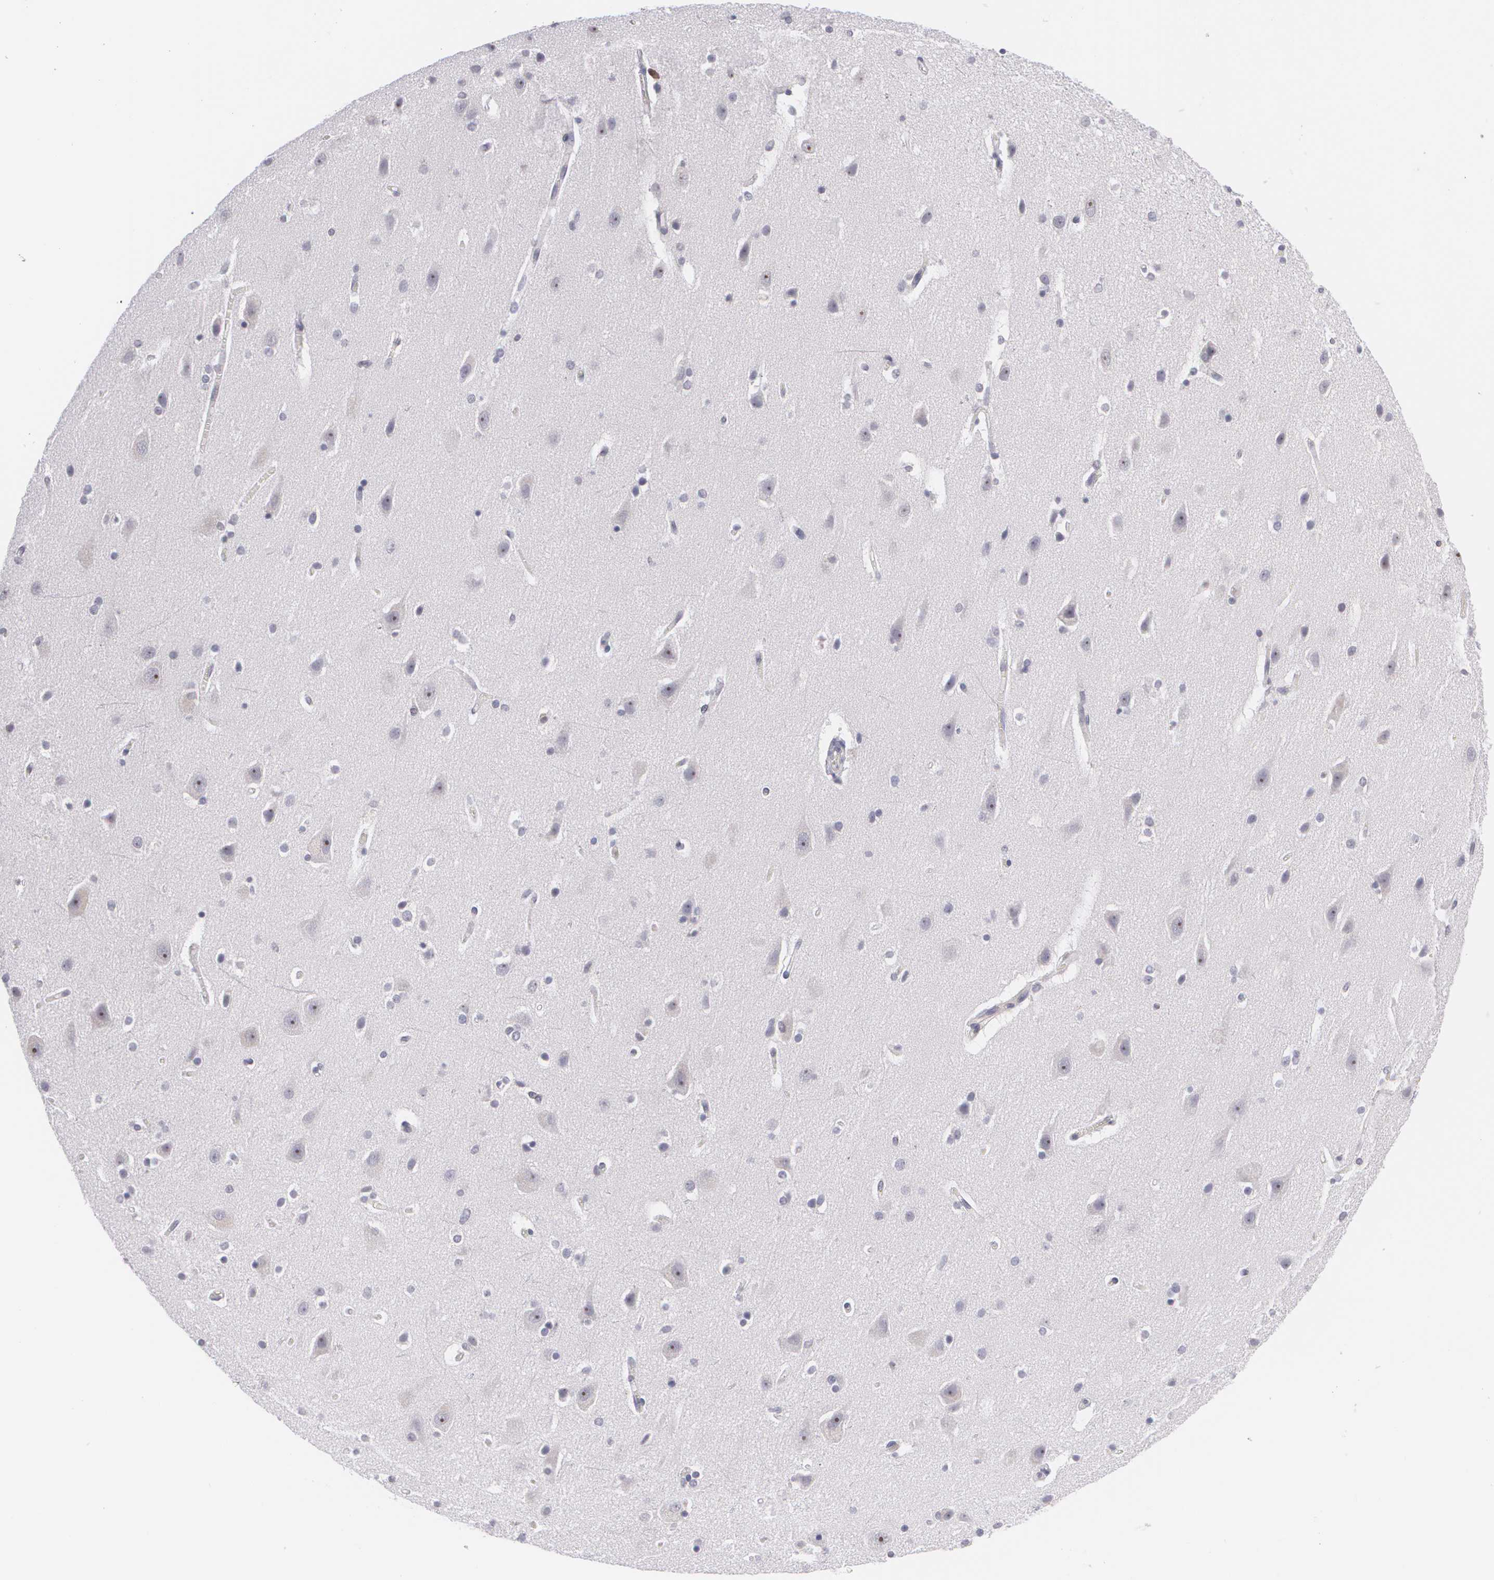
{"staining": {"intensity": "negative", "quantity": "none", "location": "none"}, "tissue": "caudate", "cell_type": "Glial cells", "image_type": "normal", "snomed": [{"axis": "morphology", "description": "Normal tissue, NOS"}, {"axis": "topography", "description": "Lateral ventricle wall"}], "caption": "DAB immunohistochemical staining of unremarkable caudate exhibits no significant staining in glial cells.", "gene": "BCL10", "patient": {"sex": "female", "age": 54}}